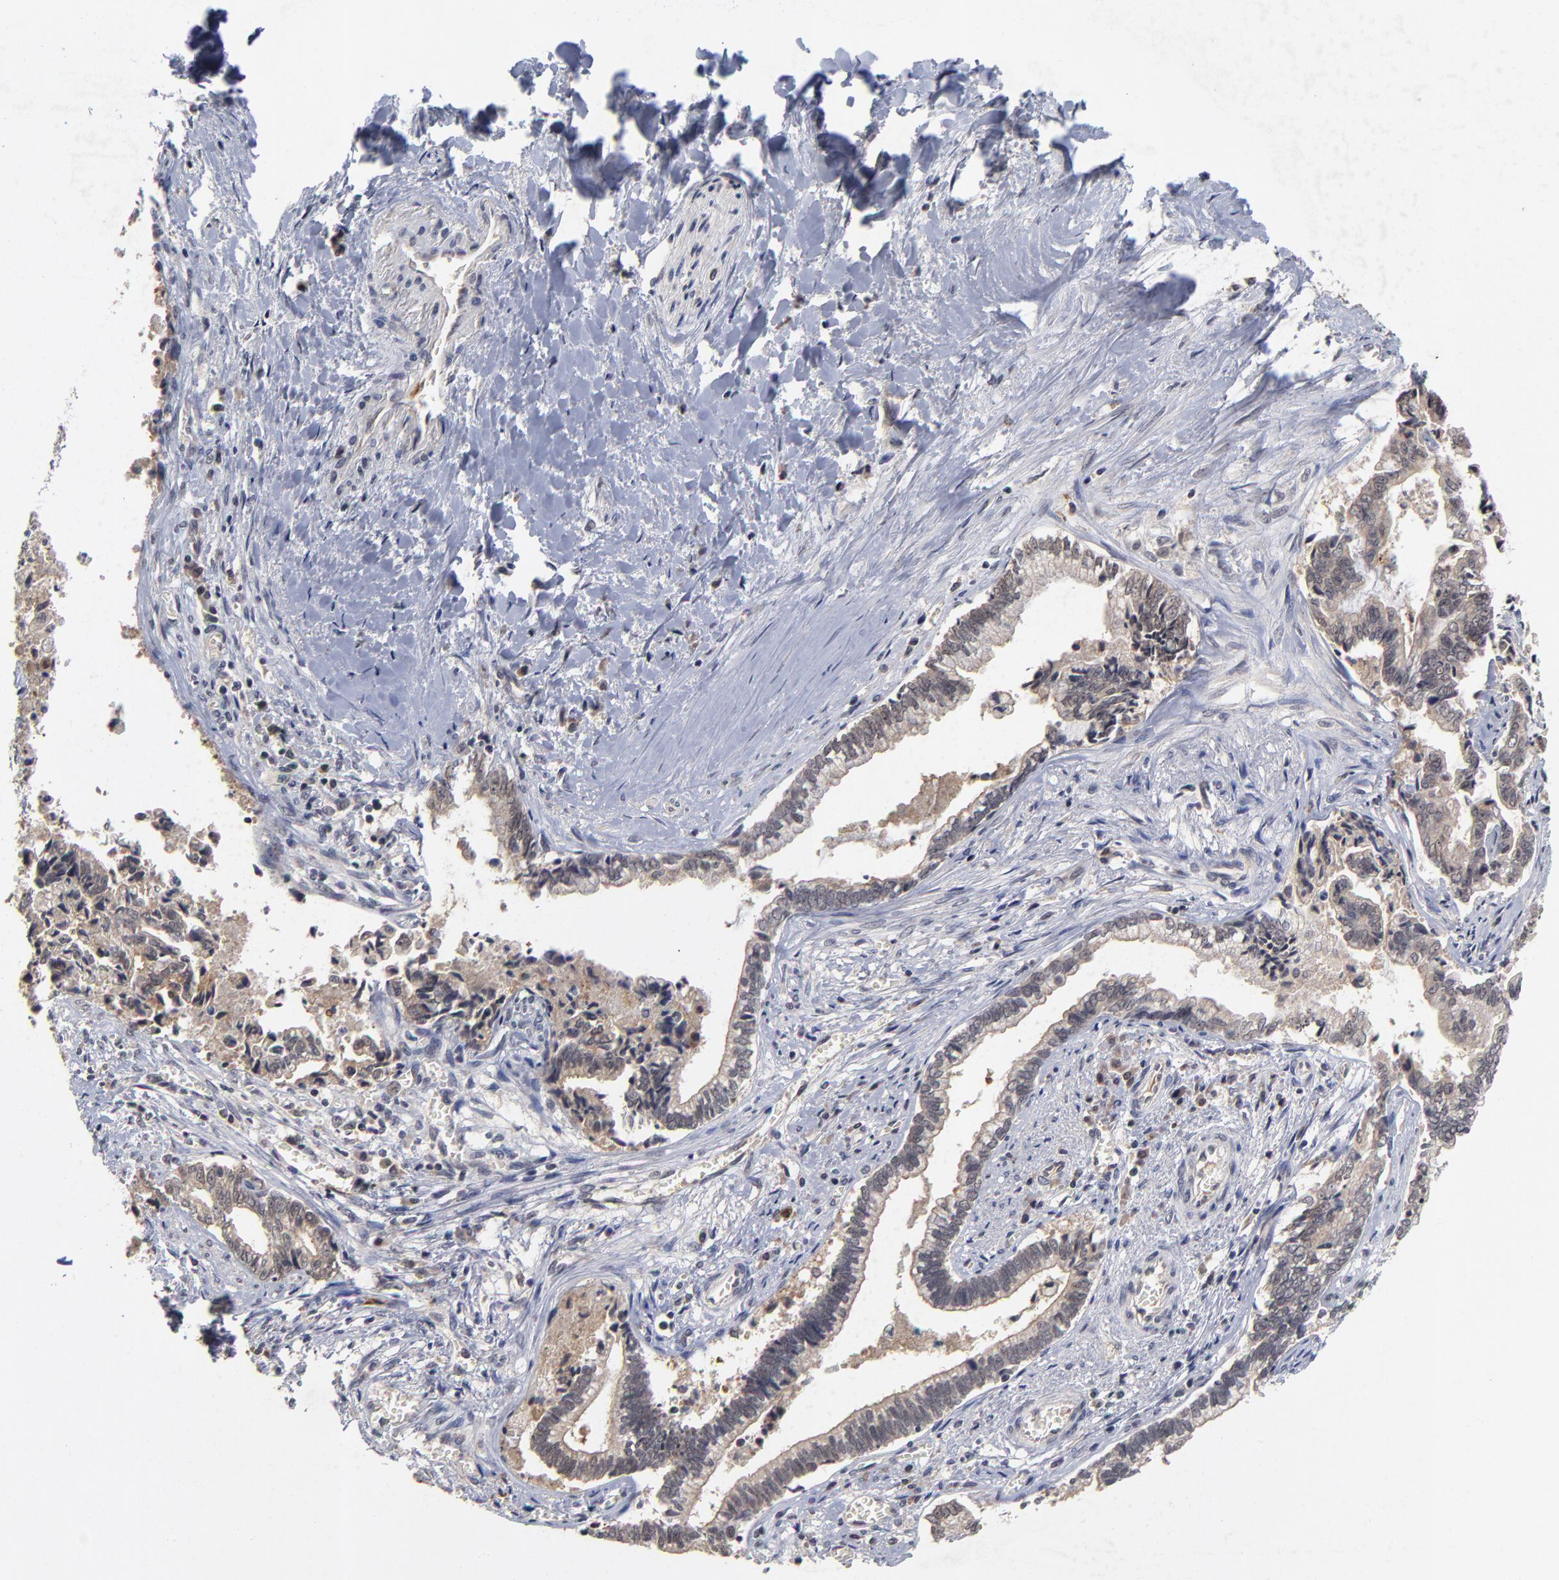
{"staining": {"intensity": "negative", "quantity": "none", "location": "none"}, "tissue": "liver cancer", "cell_type": "Tumor cells", "image_type": "cancer", "snomed": [{"axis": "morphology", "description": "Cholangiocarcinoma"}, {"axis": "topography", "description": "Liver"}], "caption": "DAB immunohistochemical staining of liver cancer reveals no significant expression in tumor cells. (Brightfield microscopy of DAB (3,3'-diaminobenzidine) immunohistochemistry at high magnification).", "gene": "WSB1", "patient": {"sex": "male", "age": 57}}